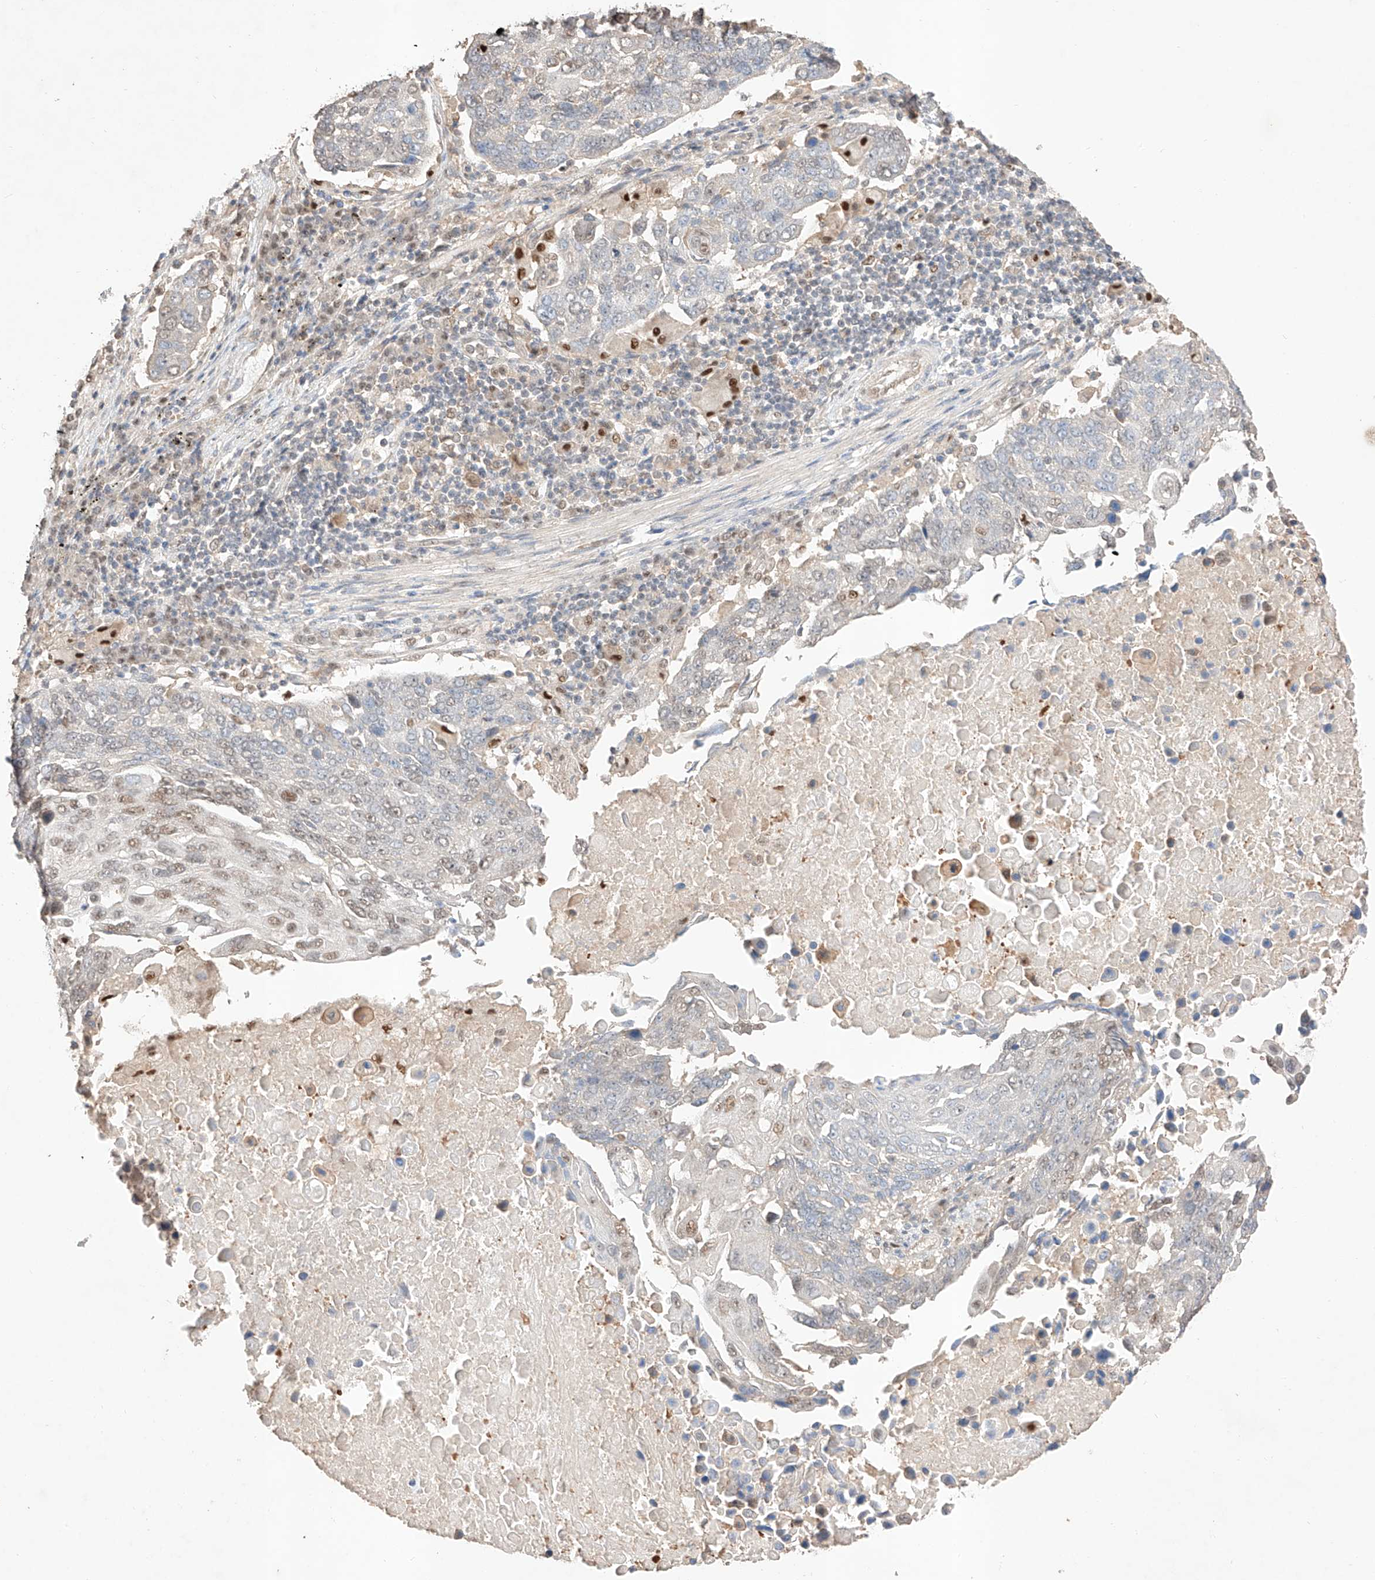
{"staining": {"intensity": "weak", "quantity": "<25%", "location": "nuclear"}, "tissue": "lung cancer", "cell_type": "Tumor cells", "image_type": "cancer", "snomed": [{"axis": "morphology", "description": "Squamous cell carcinoma, NOS"}, {"axis": "topography", "description": "Lung"}], "caption": "A micrograph of human lung cancer is negative for staining in tumor cells.", "gene": "APIP", "patient": {"sex": "male", "age": 66}}